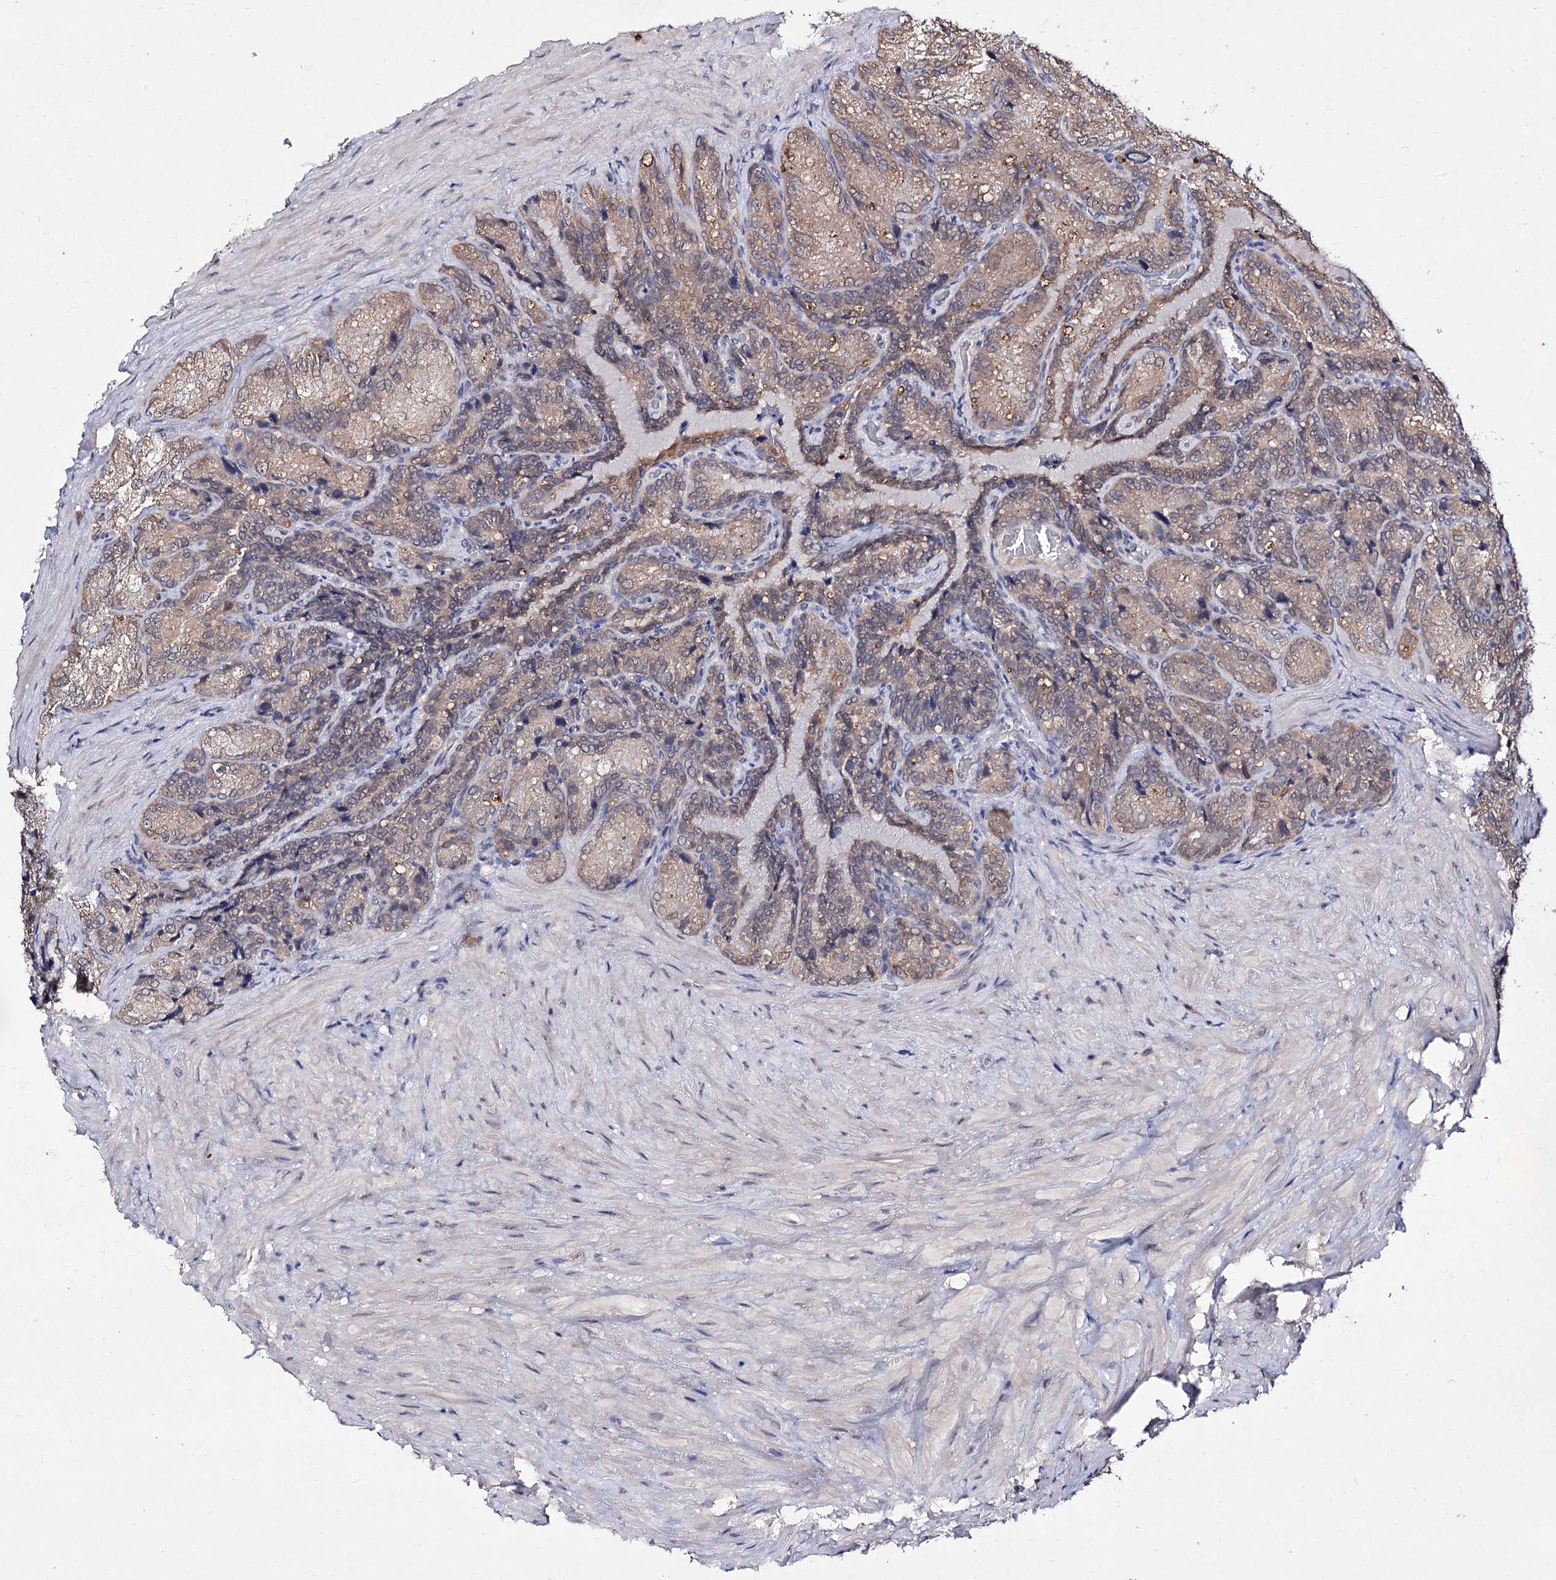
{"staining": {"intensity": "weak", "quantity": ">75%", "location": "cytoplasmic/membranous"}, "tissue": "seminal vesicle", "cell_type": "Glandular cells", "image_type": "normal", "snomed": [{"axis": "morphology", "description": "Normal tissue, NOS"}, {"axis": "topography", "description": "Seminal veicle"}], "caption": "IHC staining of unremarkable seminal vesicle, which displays low levels of weak cytoplasmic/membranous positivity in approximately >75% of glandular cells indicating weak cytoplasmic/membranous protein expression. The staining was performed using DAB (3,3'-diaminobenzidine) (brown) for protein detection and nuclei were counterstained in hematoxylin (blue).", "gene": "ACTR6", "patient": {"sex": "male", "age": 62}}